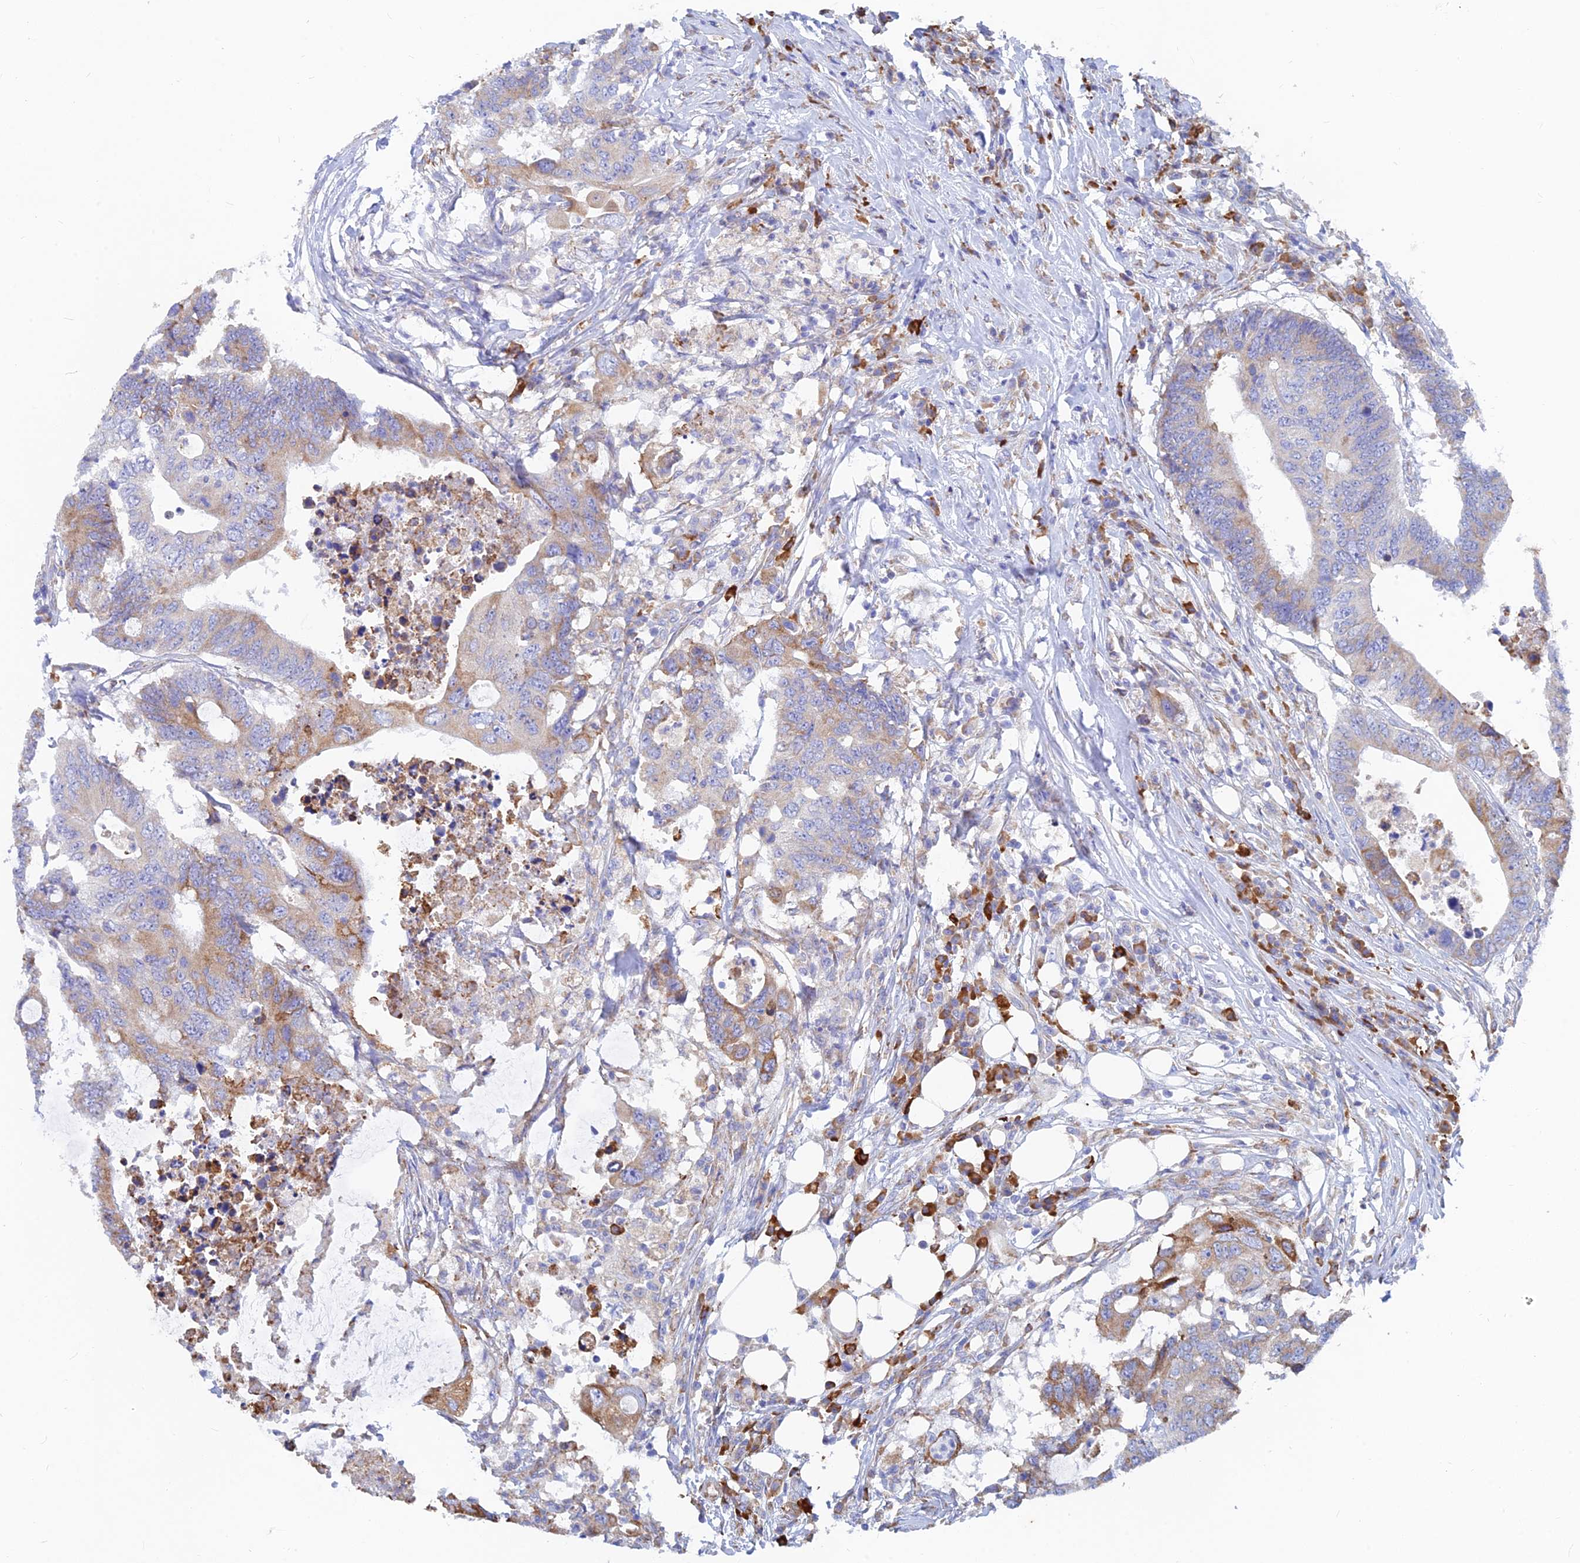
{"staining": {"intensity": "moderate", "quantity": "<25%", "location": "cytoplasmic/membranous"}, "tissue": "colorectal cancer", "cell_type": "Tumor cells", "image_type": "cancer", "snomed": [{"axis": "morphology", "description": "Adenocarcinoma, NOS"}, {"axis": "topography", "description": "Colon"}], "caption": "Colorectal cancer (adenocarcinoma) was stained to show a protein in brown. There is low levels of moderate cytoplasmic/membranous expression in approximately <25% of tumor cells.", "gene": "WDR35", "patient": {"sex": "male", "age": 71}}